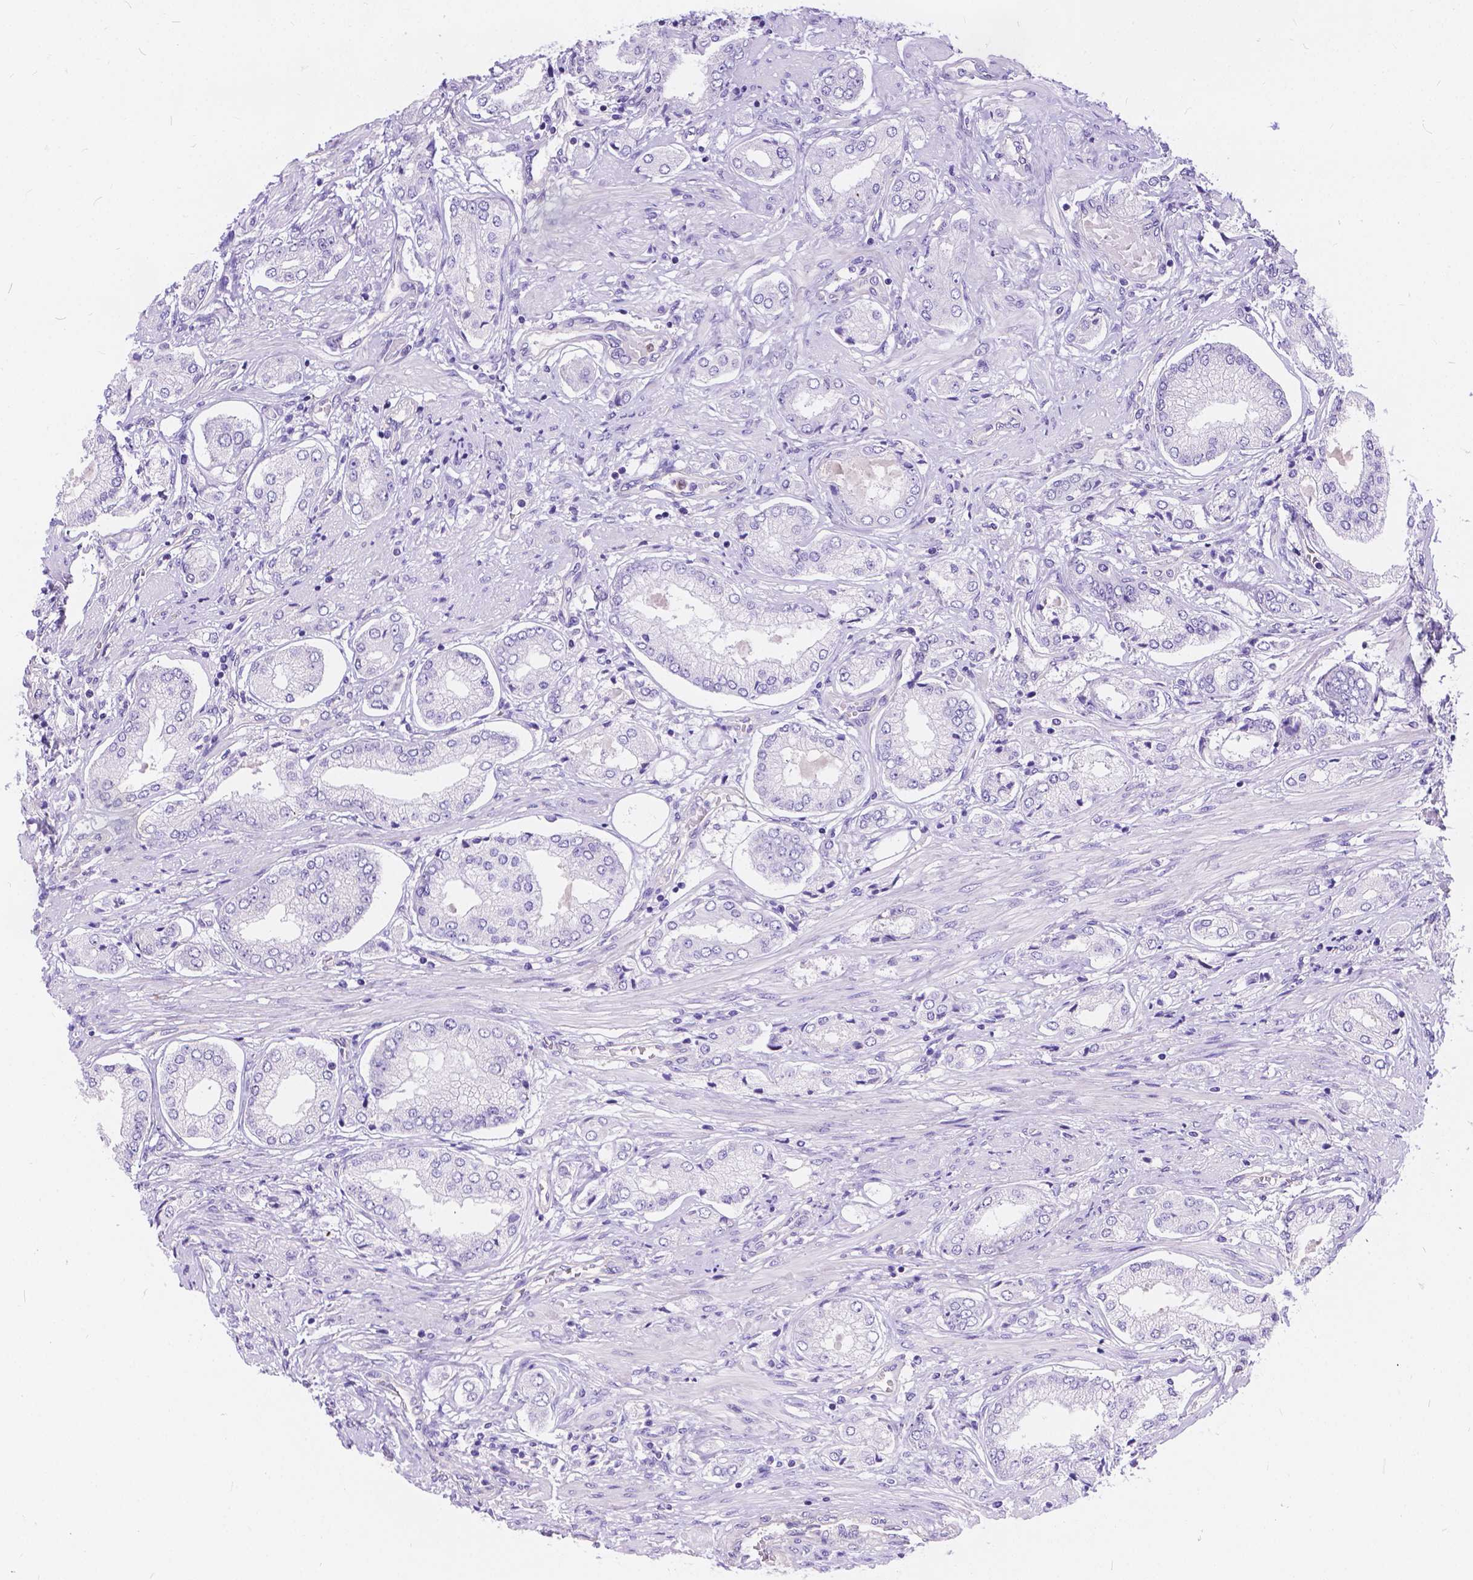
{"staining": {"intensity": "negative", "quantity": "none", "location": "none"}, "tissue": "prostate cancer", "cell_type": "Tumor cells", "image_type": "cancer", "snomed": [{"axis": "morphology", "description": "Adenocarcinoma, NOS"}, {"axis": "topography", "description": "Prostate"}], "caption": "Tumor cells are negative for protein expression in human prostate cancer. (Stains: DAB IHC with hematoxylin counter stain, Microscopy: brightfield microscopy at high magnification).", "gene": "DLEC1", "patient": {"sex": "male", "age": 63}}